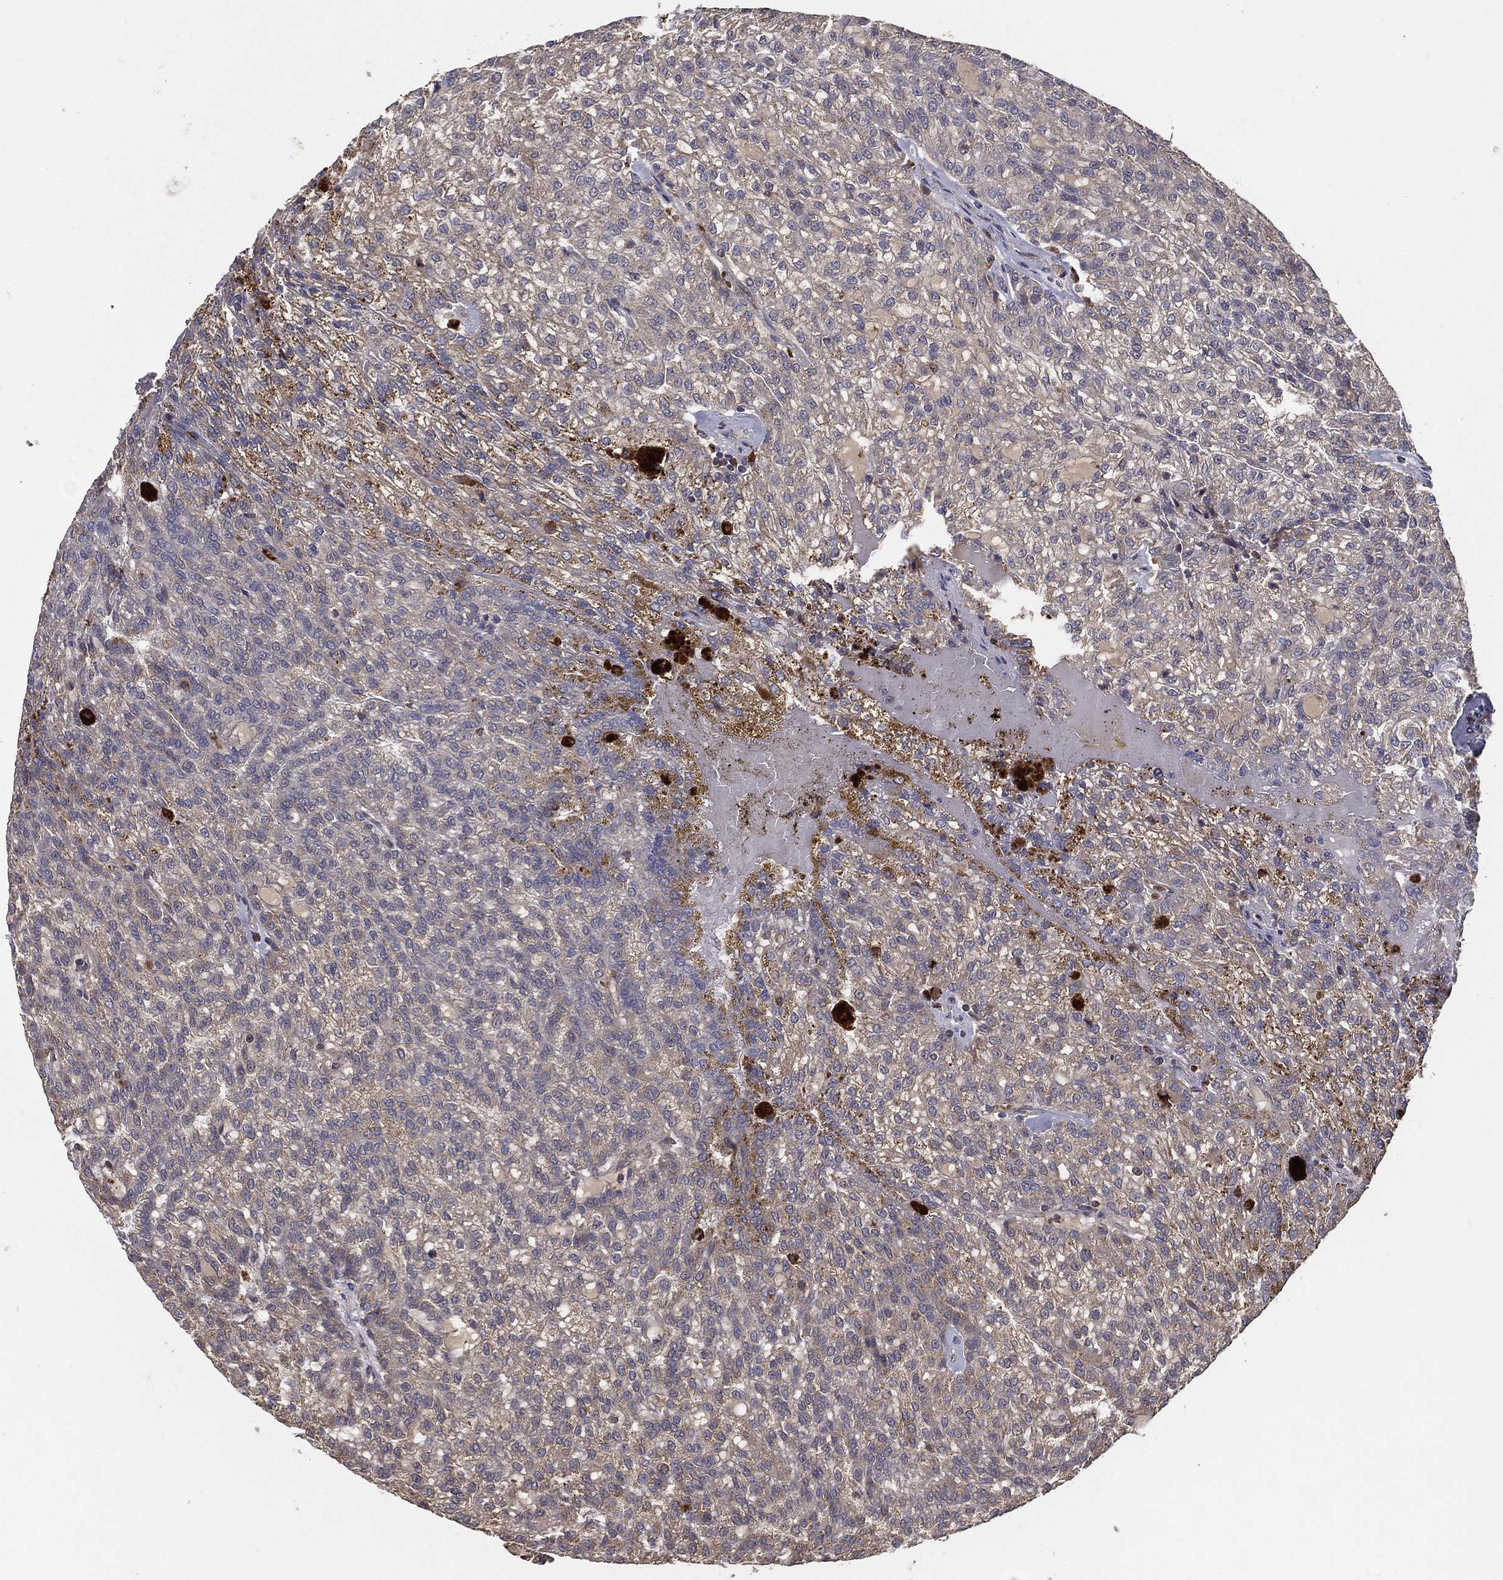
{"staining": {"intensity": "weak", "quantity": "<25%", "location": "cytoplasmic/membranous"}, "tissue": "renal cancer", "cell_type": "Tumor cells", "image_type": "cancer", "snomed": [{"axis": "morphology", "description": "Adenocarcinoma, NOS"}, {"axis": "topography", "description": "Kidney"}], "caption": "Immunohistochemistry (IHC) image of adenocarcinoma (renal) stained for a protein (brown), which reveals no expression in tumor cells.", "gene": "MT-ND1", "patient": {"sex": "male", "age": 63}}